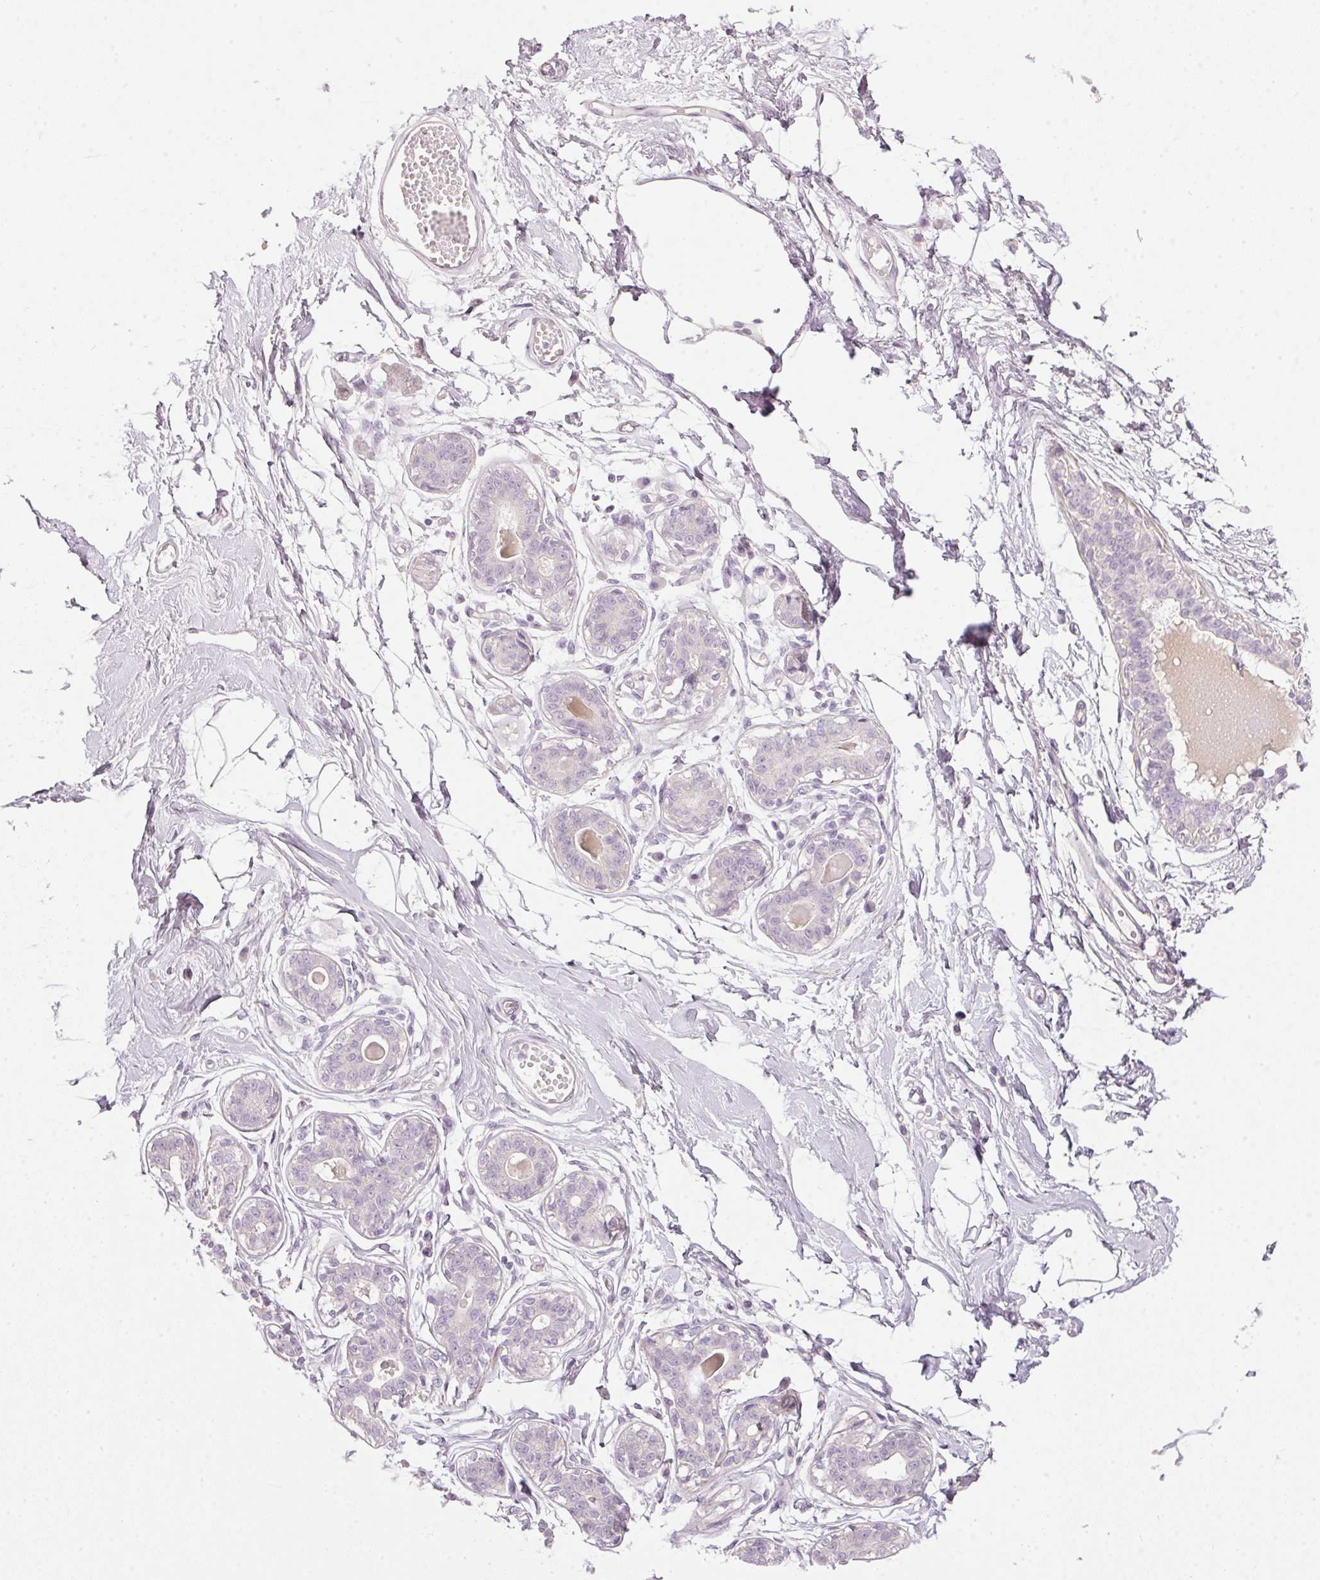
{"staining": {"intensity": "negative", "quantity": "none", "location": "none"}, "tissue": "breast", "cell_type": "Adipocytes", "image_type": "normal", "snomed": [{"axis": "morphology", "description": "Normal tissue, NOS"}, {"axis": "topography", "description": "Breast"}], "caption": "This histopathology image is of unremarkable breast stained with immunohistochemistry (IHC) to label a protein in brown with the nuclei are counter-stained blue. There is no positivity in adipocytes.", "gene": "RAX2", "patient": {"sex": "female", "age": 45}}